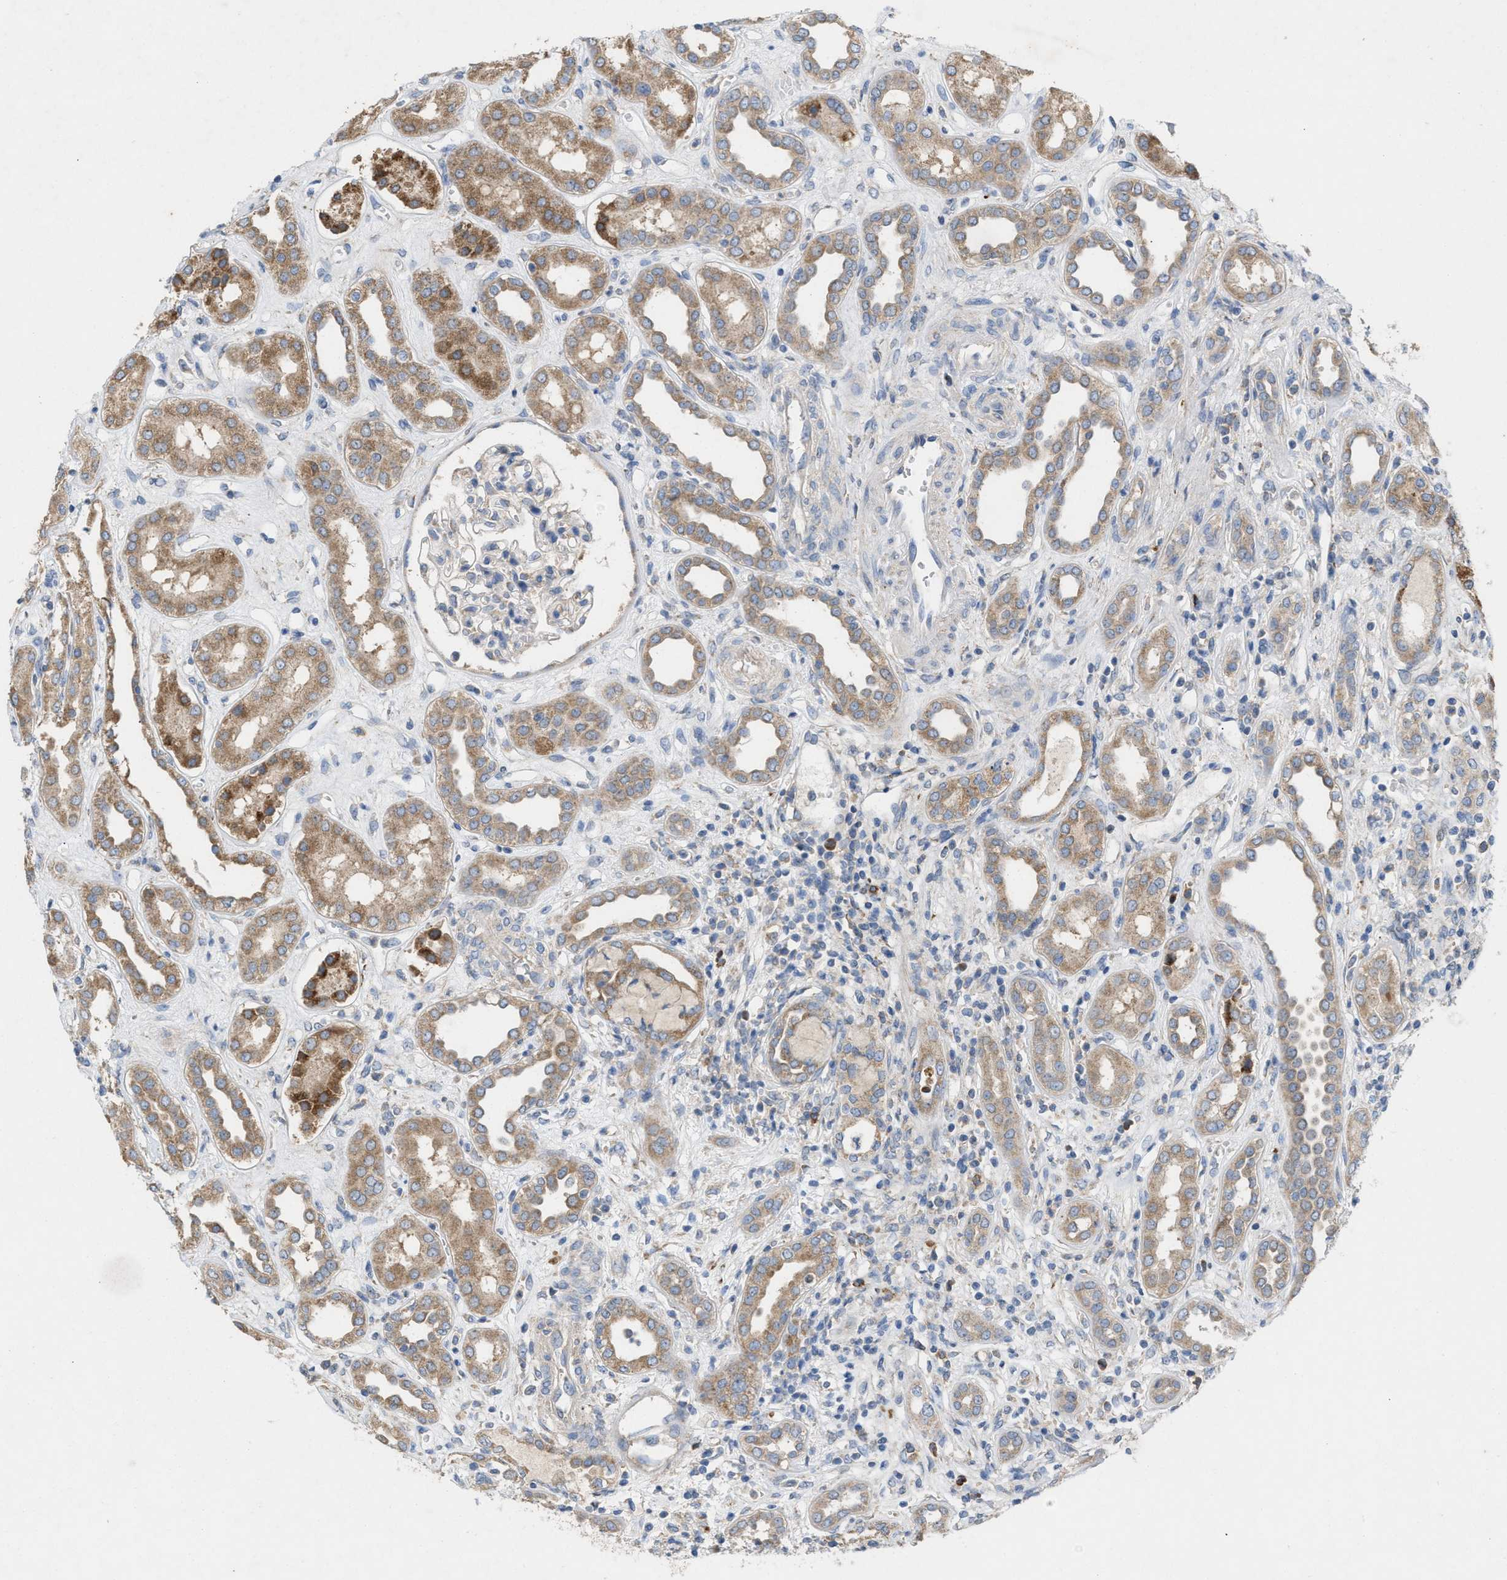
{"staining": {"intensity": "weak", "quantity": "<25%", "location": "cytoplasmic/membranous"}, "tissue": "kidney", "cell_type": "Cells in glomeruli", "image_type": "normal", "snomed": [{"axis": "morphology", "description": "Normal tissue, NOS"}, {"axis": "topography", "description": "Kidney"}], "caption": "The immunohistochemistry photomicrograph has no significant staining in cells in glomeruli of kidney. Brightfield microscopy of IHC stained with DAB (3,3'-diaminobenzidine) (brown) and hematoxylin (blue), captured at high magnification.", "gene": "DYNC2I1", "patient": {"sex": "male", "age": 59}}